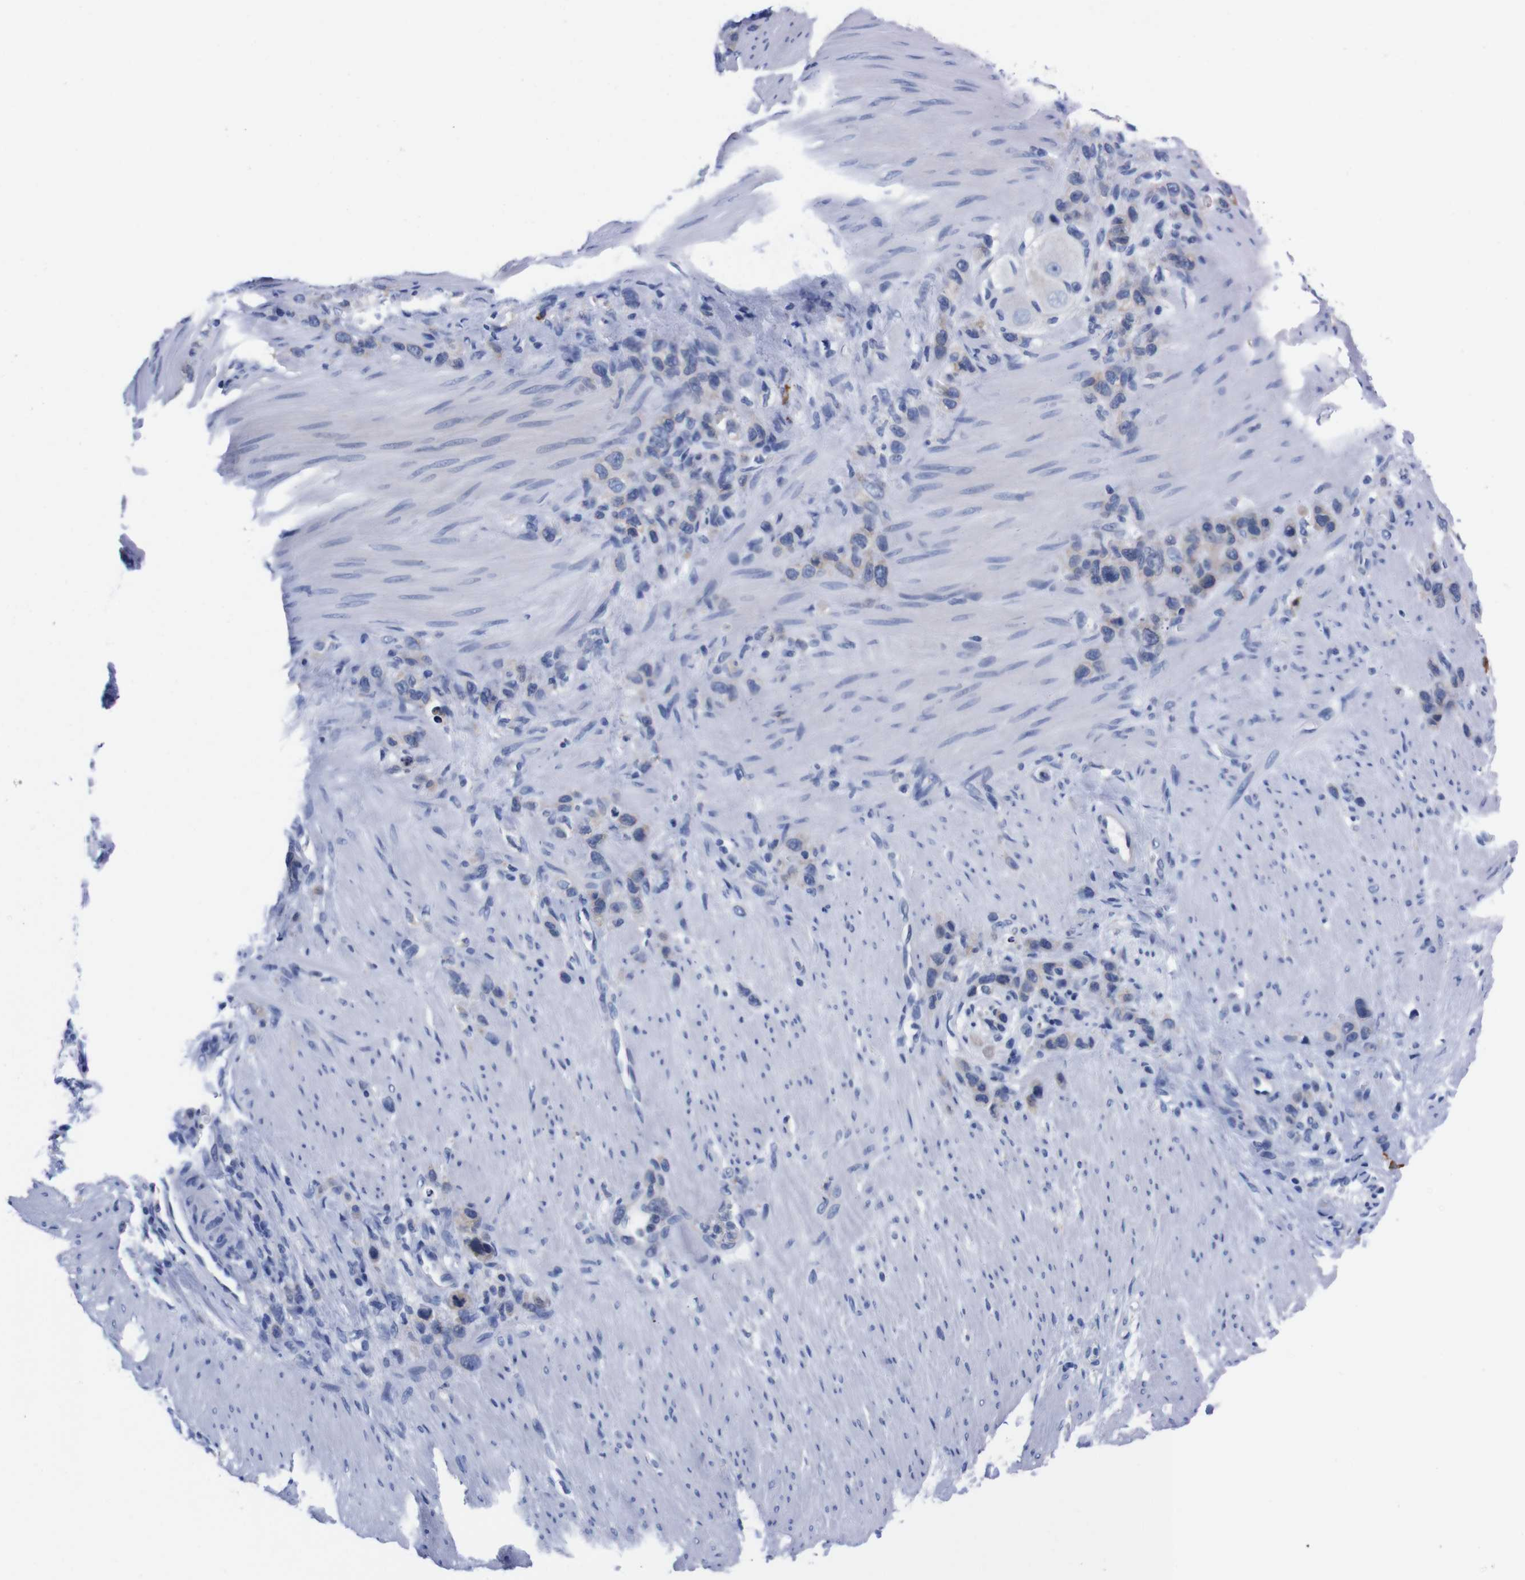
{"staining": {"intensity": "negative", "quantity": "none", "location": "none"}, "tissue": "stomach cancer", "cell_type": "Tumor cells", "image_type": "cancer", "snomed": [{"axis": "morphology", "description": "Adenocarcinoma, NOS"}, {"axis": "morphology", "description": "Adenocarcinoma, High grade"}, {"axis": "topography", "description": "Stomach, upper"}, {"axis": "topography", "description": "Stomach, lower"}], "caption": "DAB (3,3'-diaminobenzidine) immunohistochemical staining of human adenocarcinoma (stomach) reveals no significant positivity in tumor cells. (DAB (3,3'-diaminobenzidine) immunohistochemistry visualized using brightfield microscopy, high magnification).", "gene": "NEBL", "patient": {"sex": "female", "age": 65}}